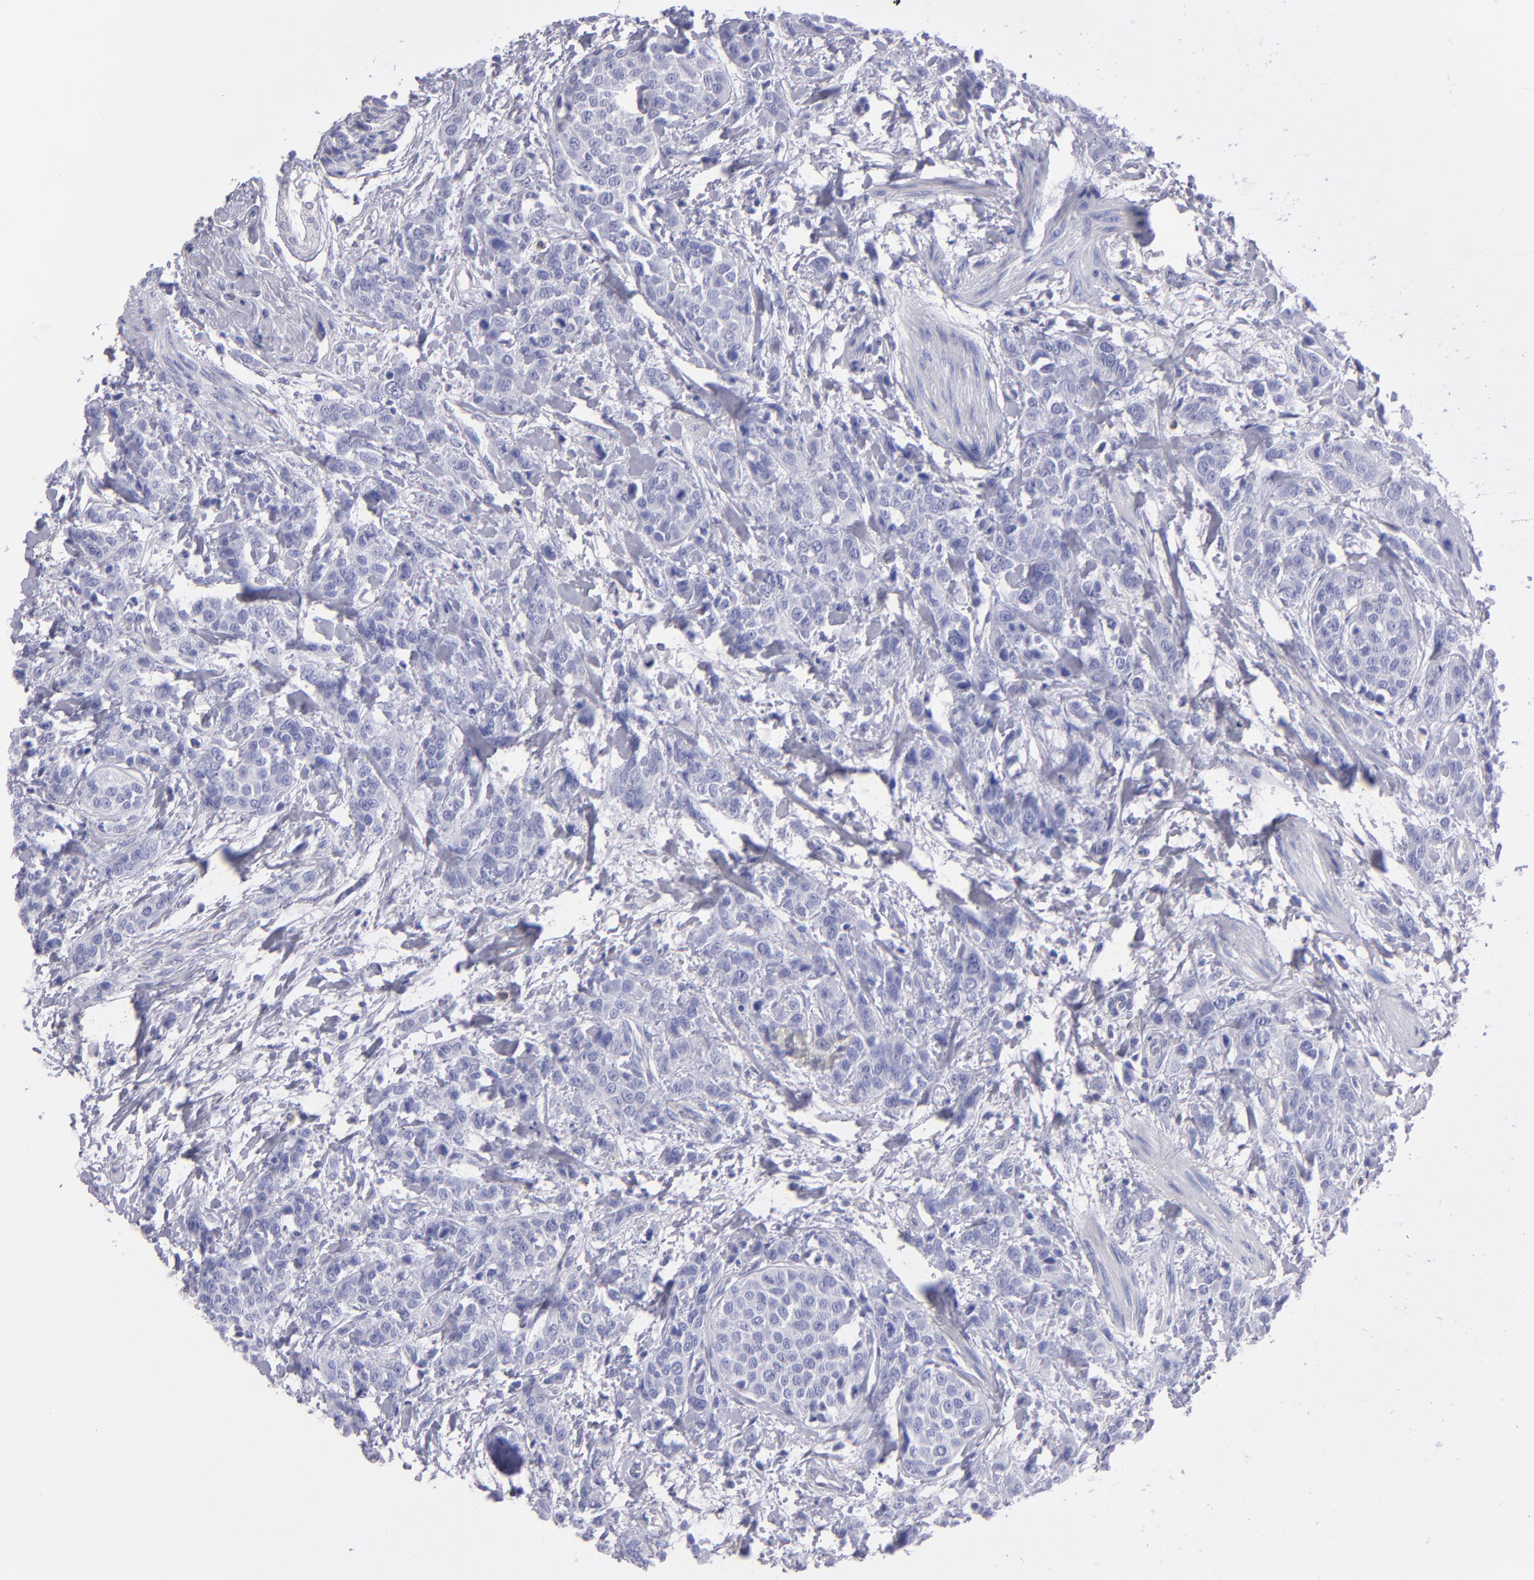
{"staining": {"intensity": "negative", "quantity": "none", "location": "none"}, "tissue": "urothelial cancer", "cell_type": "Tumor cells", "image_type": "cancer", "snomed": [{"axis": "morphology", "description": "Urothelial carcinoma, High grade"}, {"axis": "topography", "description": "Urinary bladder"}], "caption": "Tumor cells are negative for brown protein staining in high-grade urothelial carcinoma.", "gene": "TG", "patient": {"sex": "male", "age": 56}}